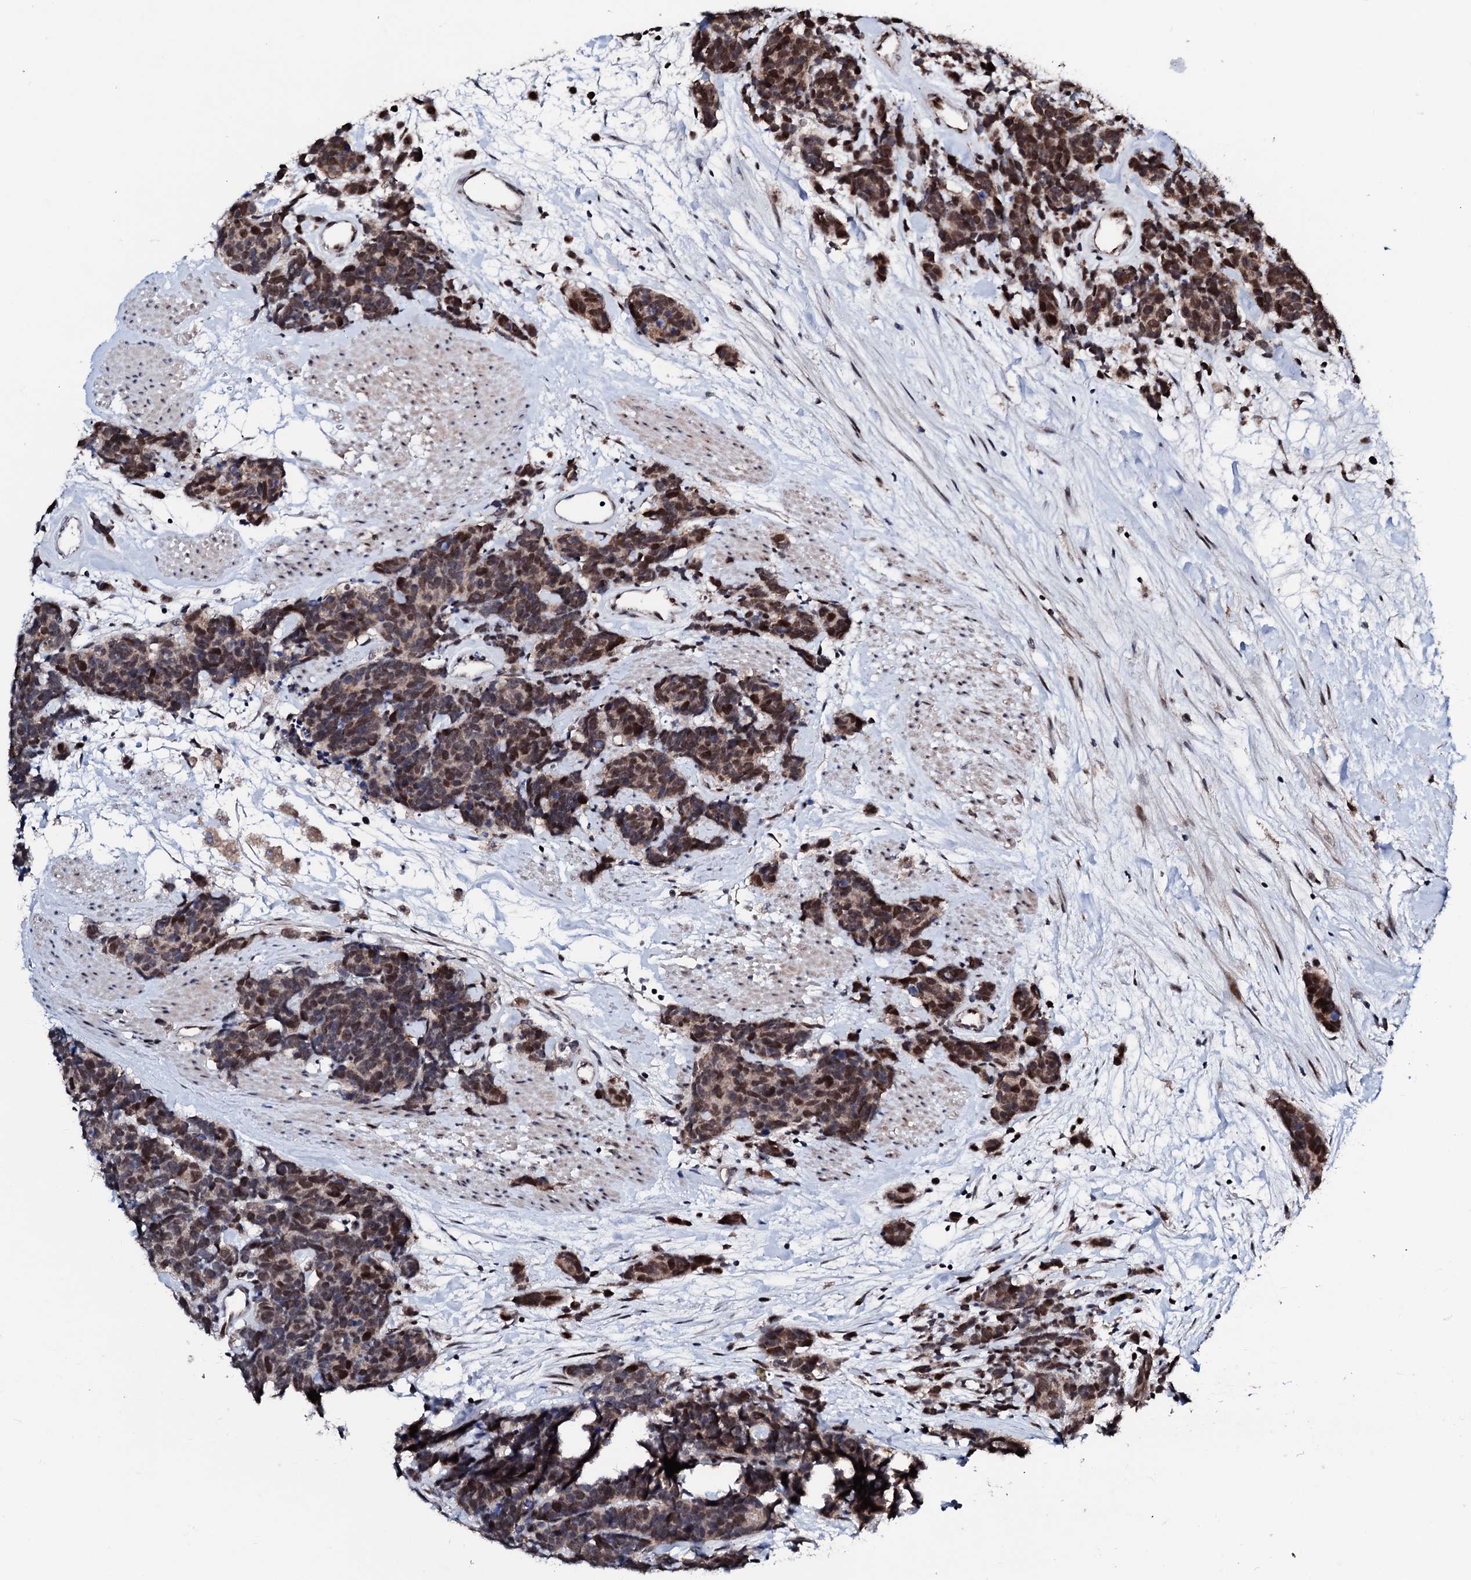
{"staining": {"intensity": "moderate", "quantity": "25%-75%", "location": "nuclear"}, "tissue": "carcinoid", "cell_type": "Tumor cells", "image_type": "cancer", "snomed": [{"axis": "morphology", "description": "Carcinoma, NOS"}, {"axis": "morphology", "description": "Carcinoid, malignant, NOS"}, {"axis": "topography", "description": "Urinary bladder"}], "caption": "A micrograph showing moderate nuclear staining in approximately 25%-75% of tumor cells in carcinoma, as visualized by brown immunohistochemical staining.", "gene": "KIF18A", "patient": {"sex": "male", "age": 57}}